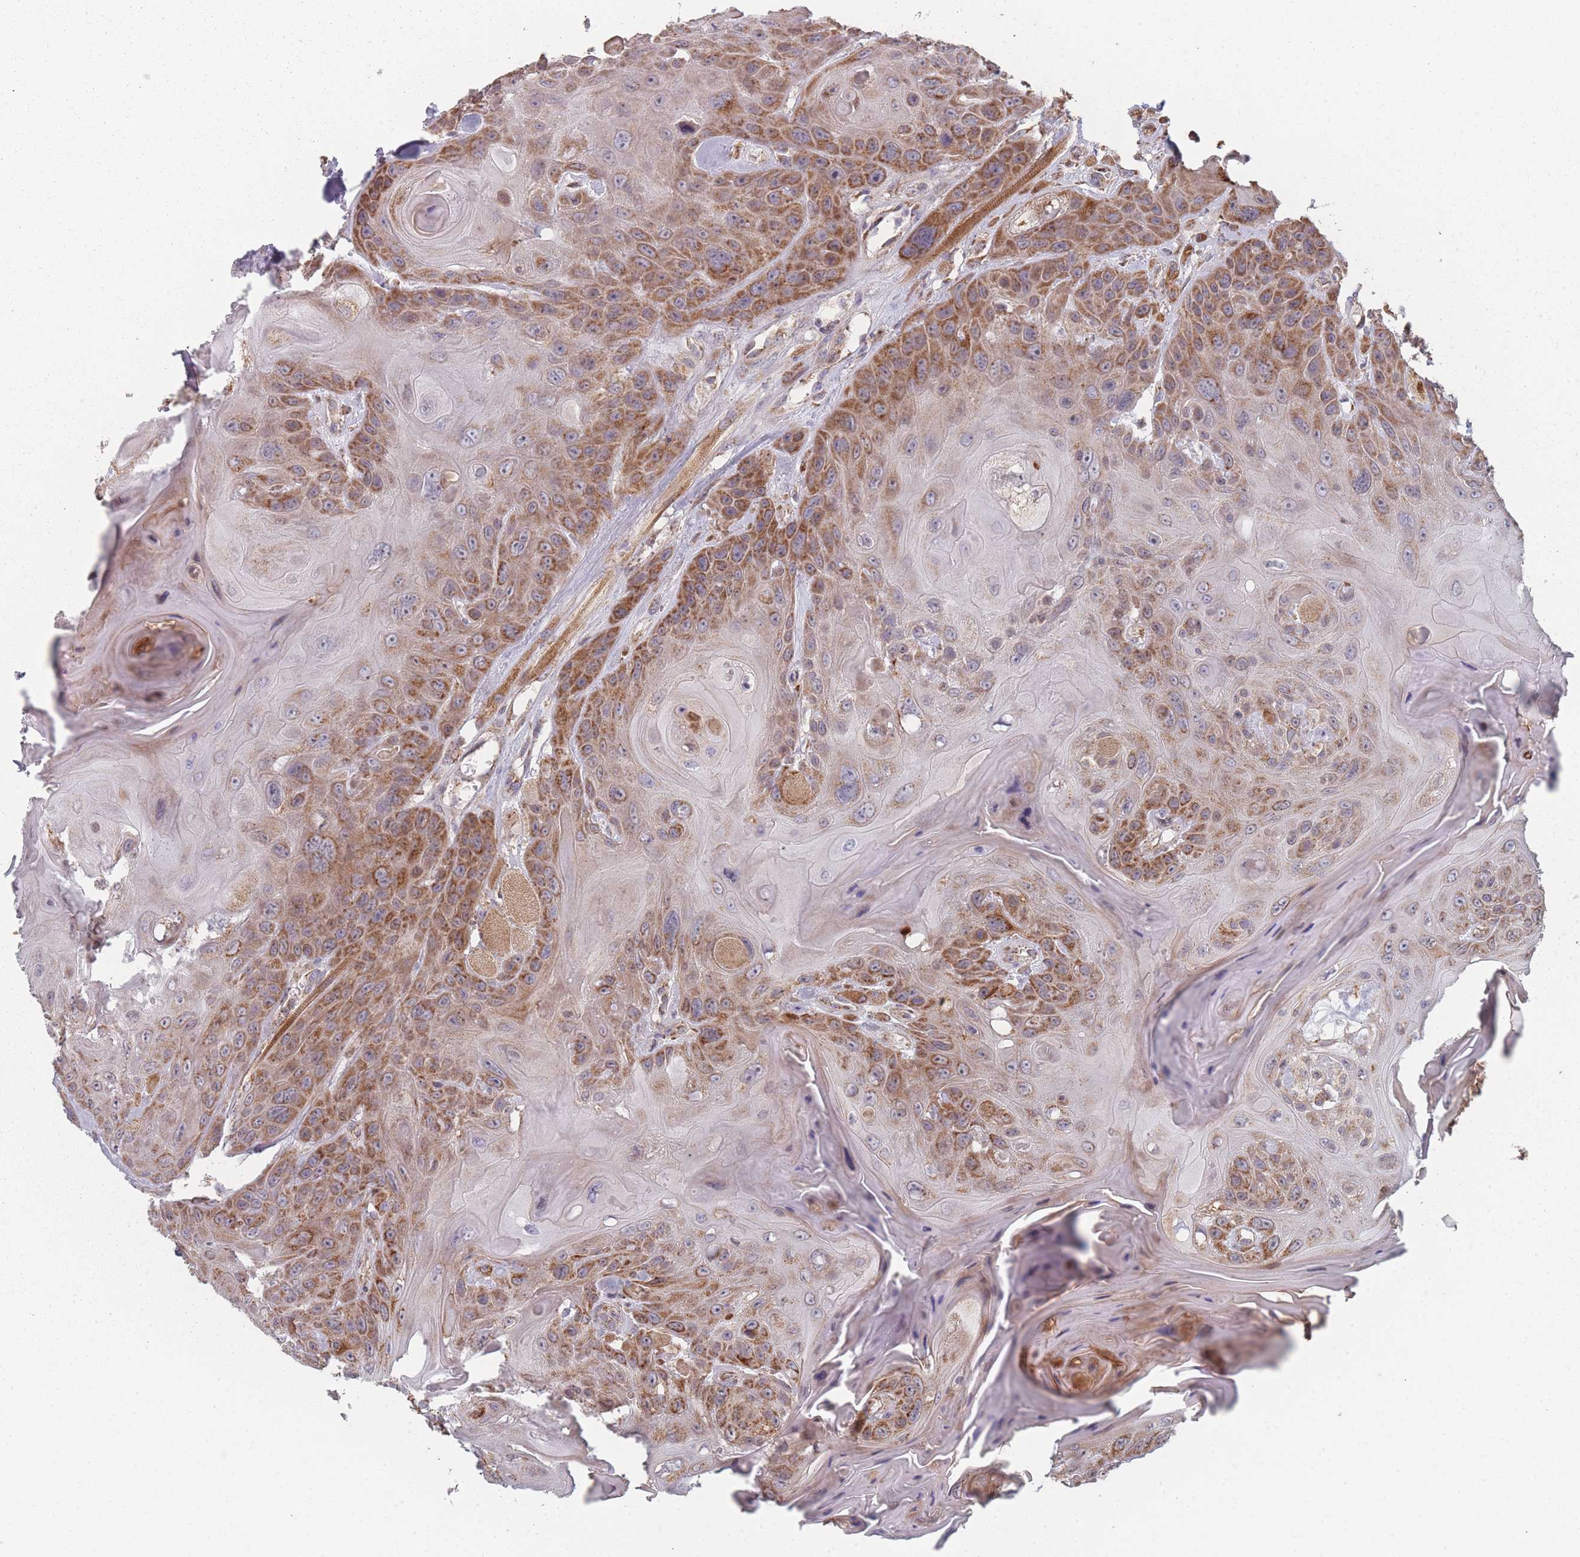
{"staining": {"intensity": "strong", "quantity": "25%-75%", "location": "cytoplasmic/membranous"}, "tissue": "head and neck cancer", "cell_type": "Tumor cells", "image_type": "cancer", "snomed": [{"axis": "morphology", "description": "Squamous cell carcinoma, NOS"}, {"axis": "topography", "description": "Head-Neck"}], "caption": "Protein analysis of head and neck cancer tissue displays strong cytoplasmic/membranous staining in about 25%-75% of tumor cells.", "gene": "PSMB3", "patient": {"sex": "female", "age": 59}}